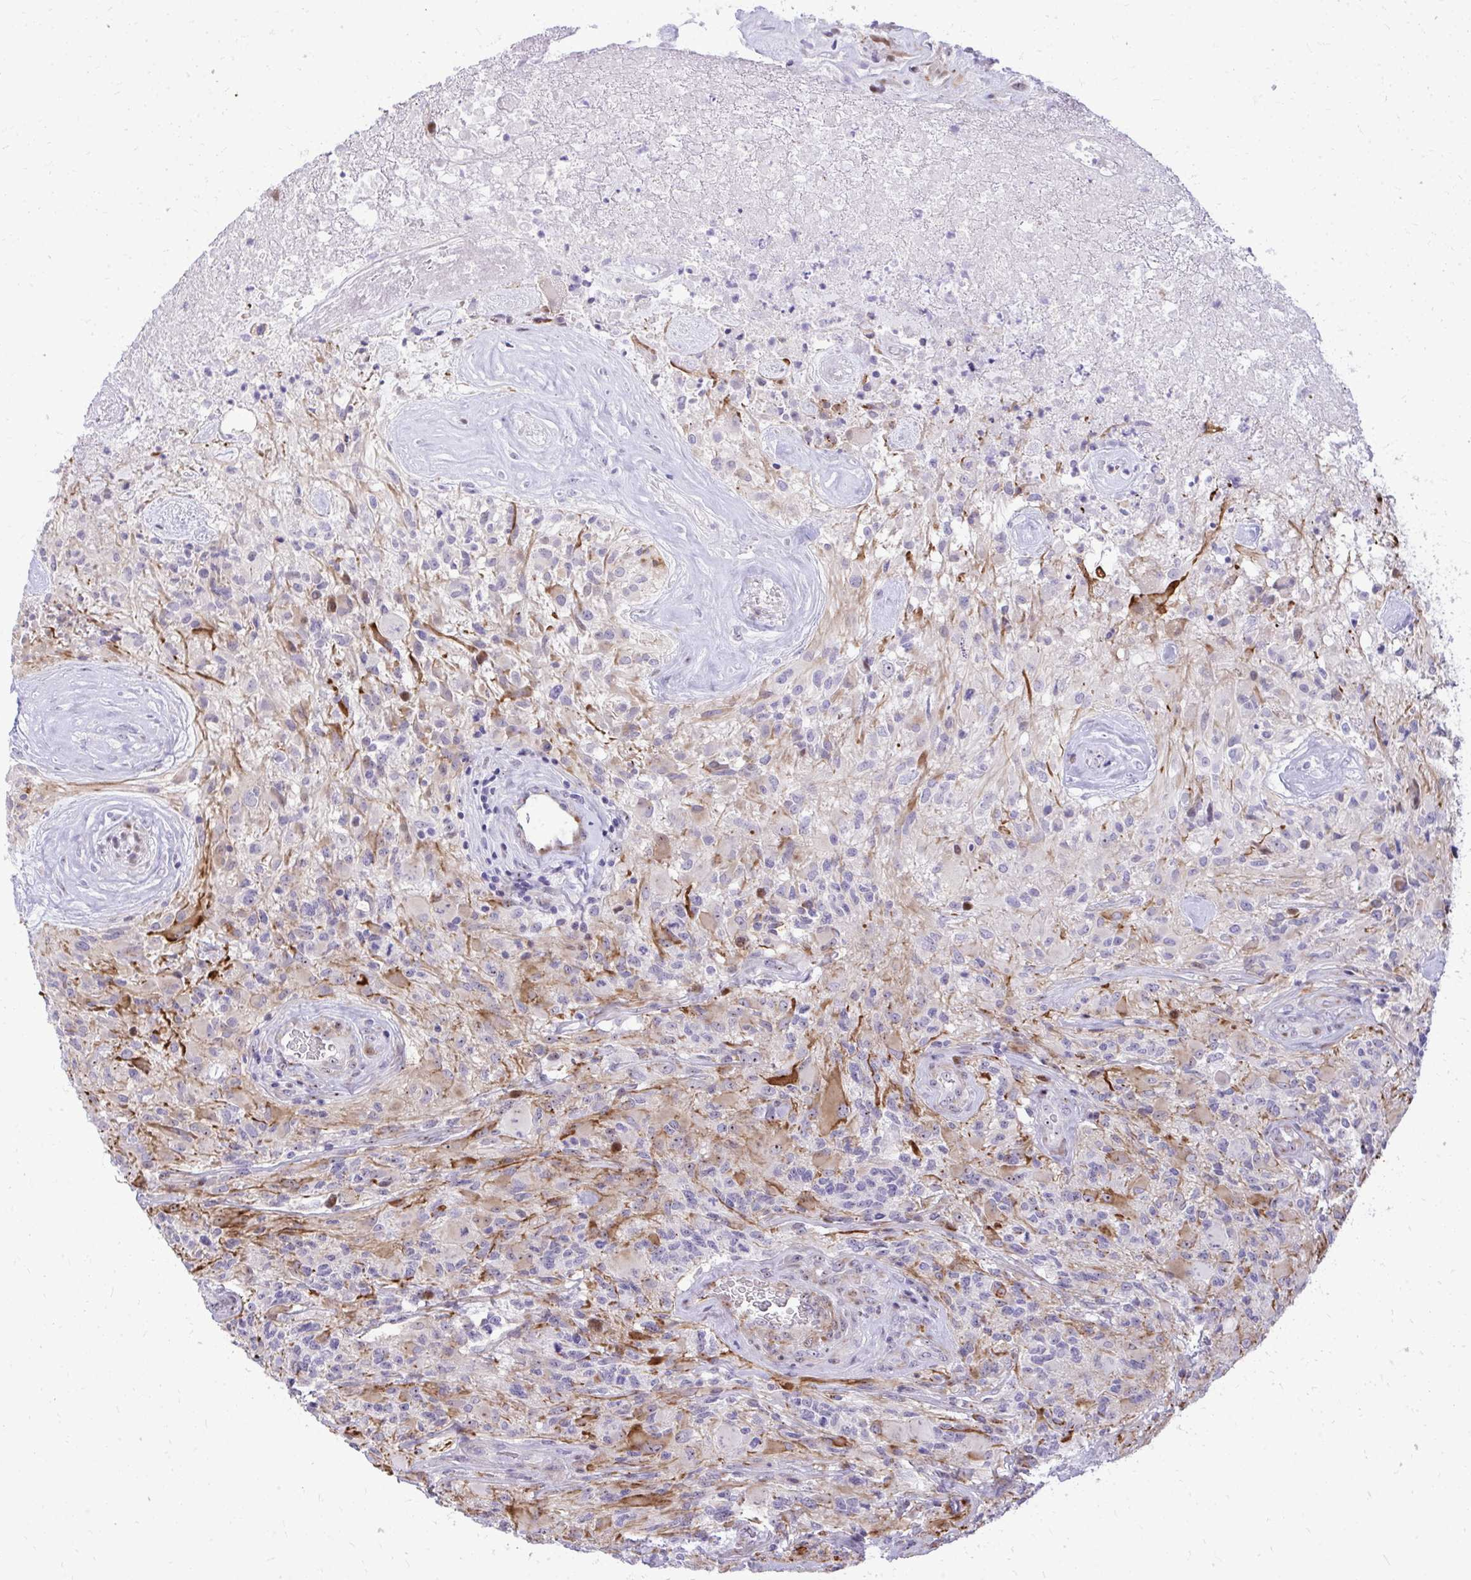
{"staining": {"intensity": "negative", "quantity": "none", "location": "none"}, "tissue": "glioma", "cell_type": "Tumor cells", "image_type": "cancer", "snomed": [{"axis": "morphology", "description": "Glioma, malignant, High grade"}, {"axis": "topography", "description": "Brain"}], "caption": "This is an immunohistochemistry photomicrograph of glioma. There is no expression in tumor cells.", "gene": "DLX4", "patient": {"sex": "female", "age": 65}}